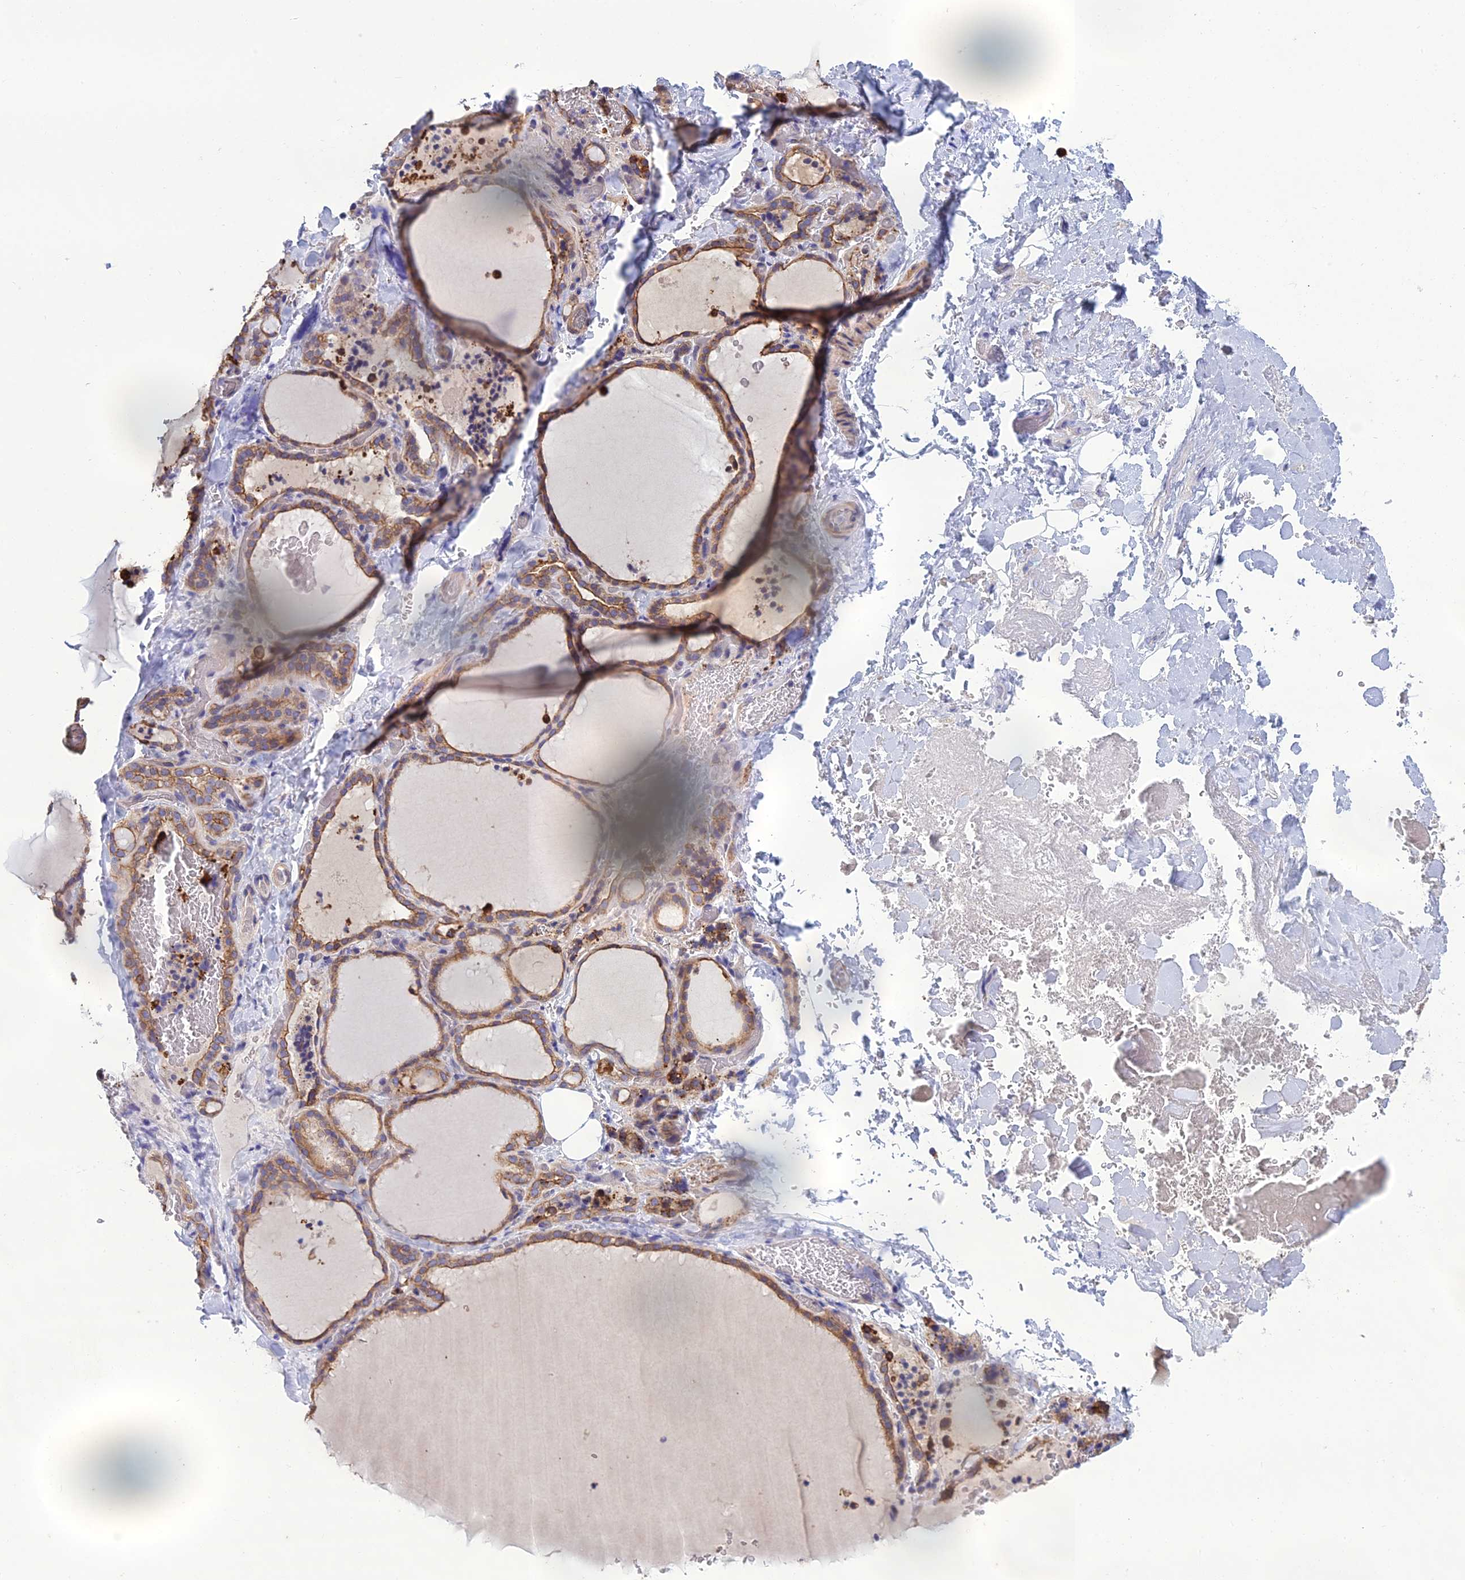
{"staining": {"intensity": "strong", "quantity": "25%-75%", "location": "cytoplasmic/membranous"}, "tissue": "thyroid gland", "cell_type": "Glandular cells", "image_type": "normal", "snomed": [{"axis": "morphology", "description": "Normal tissue, NOS"}, {"axis": "topography", "description": "Thyroid gland"}], "caption": "An image of thyroid gland stained for a protein displays strong cytoplasmic/membranous brown staining in glandular cells. (Brightfield microscopy of DAB IHC at high magnification).", "gene": "LZTS2", "patient": {"sex": "female", "age": 22}}